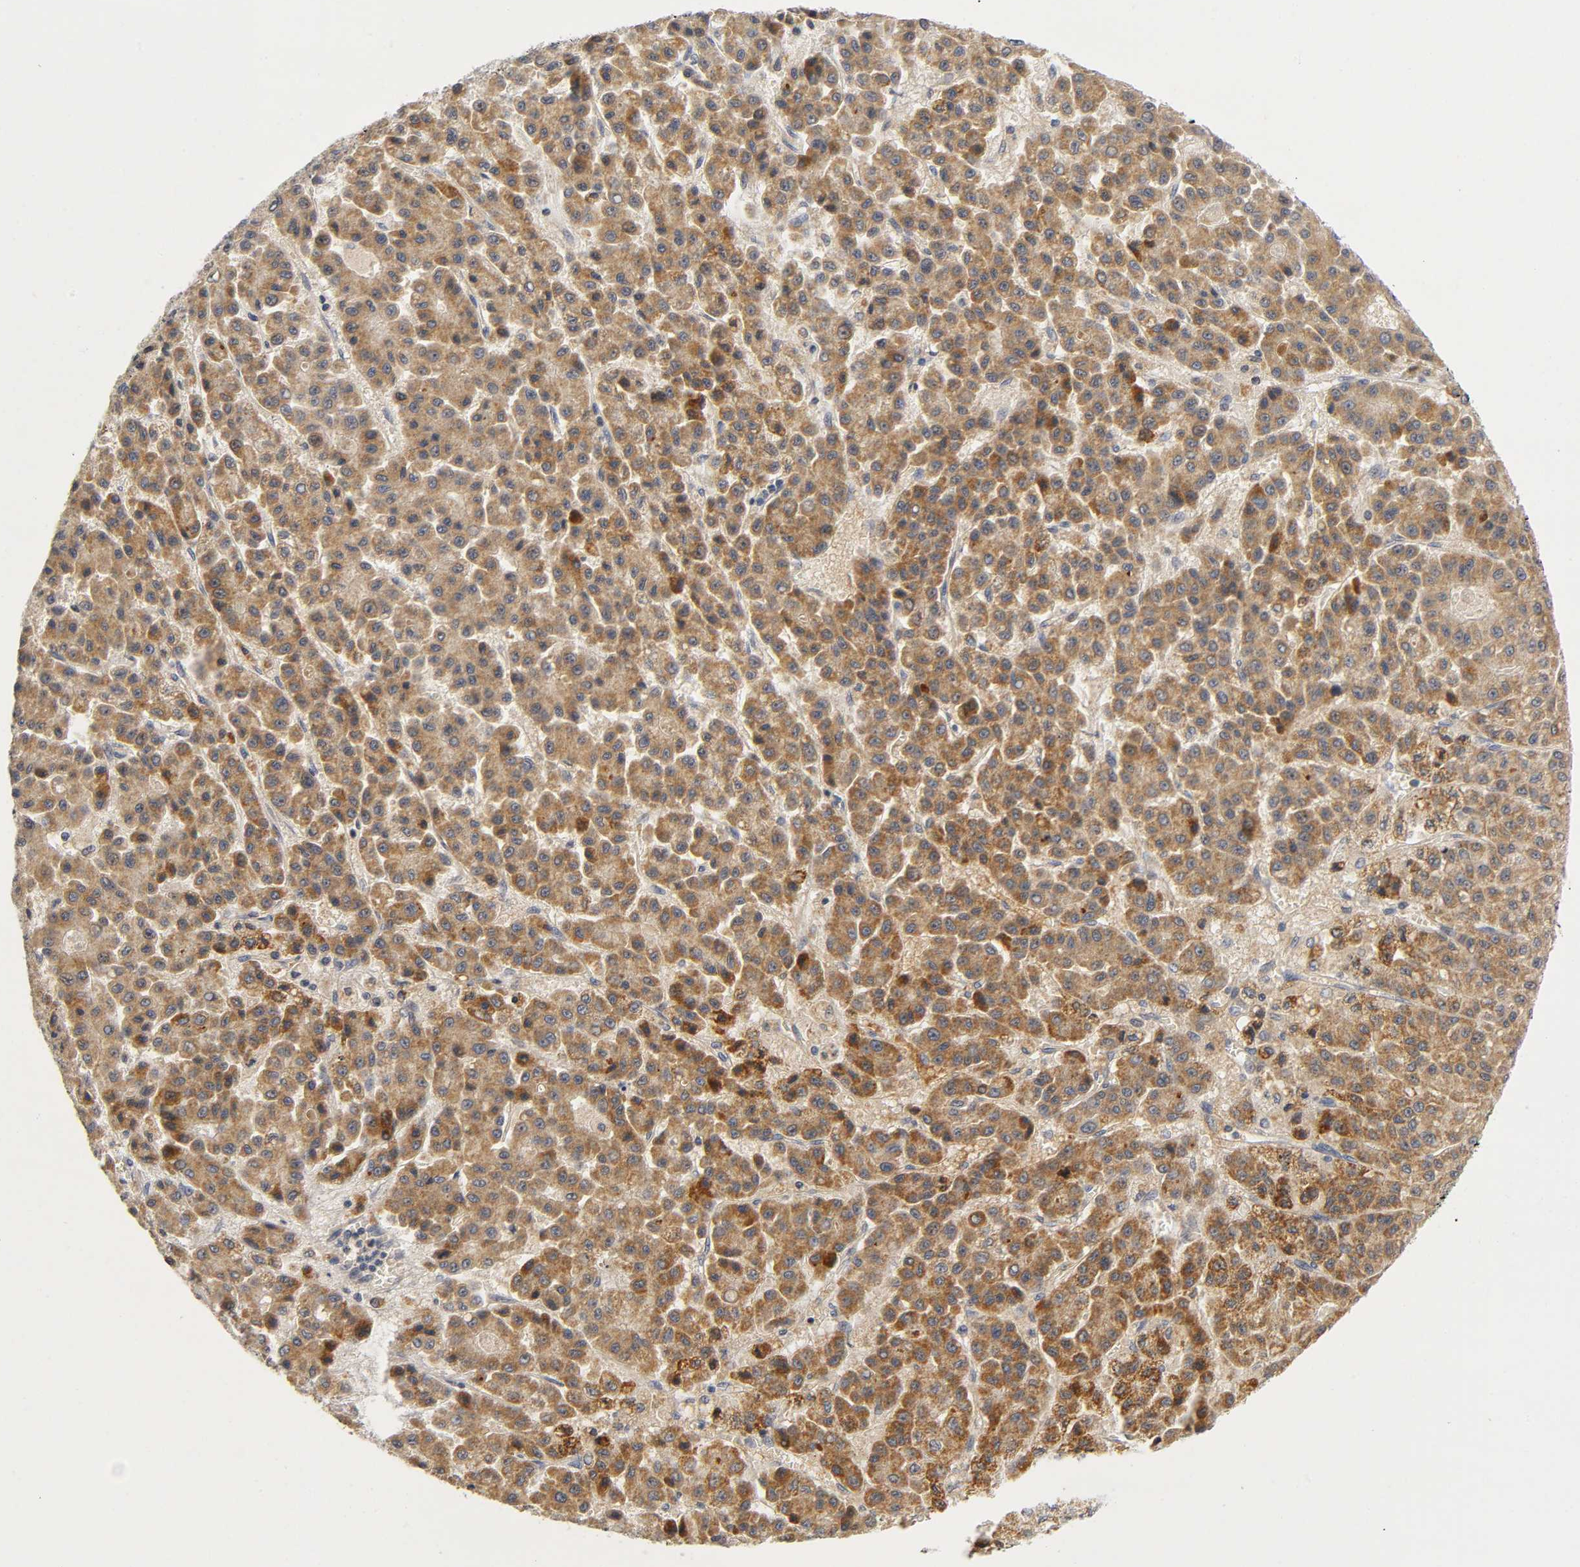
{"staining": {"intensity": "moderate", "quantity": ">75%", "location": "cytoplasmic/membranous"}, "tissue": "liver cancer", "cell_type": "Tumor cells", "image_type": "cancer", "snomed": [{"axis": "morphology", "description": "Carcinoma, Hepatocellular, NOS"}, {"axis": "topography", "description": "Liver"}], "caption": "Hepatocellular carcinoma (liver) stained with immunohistochemistry demonstrates moderate cytoplasmic/membranous positivity in approximately >75% of tumor cells. (DAB (3,3'-diaminobenzidine) IHC with brightfield microscopy, high magnification).", "gene": "NRP1", "patient": {"sex": "male", "age": 70}}